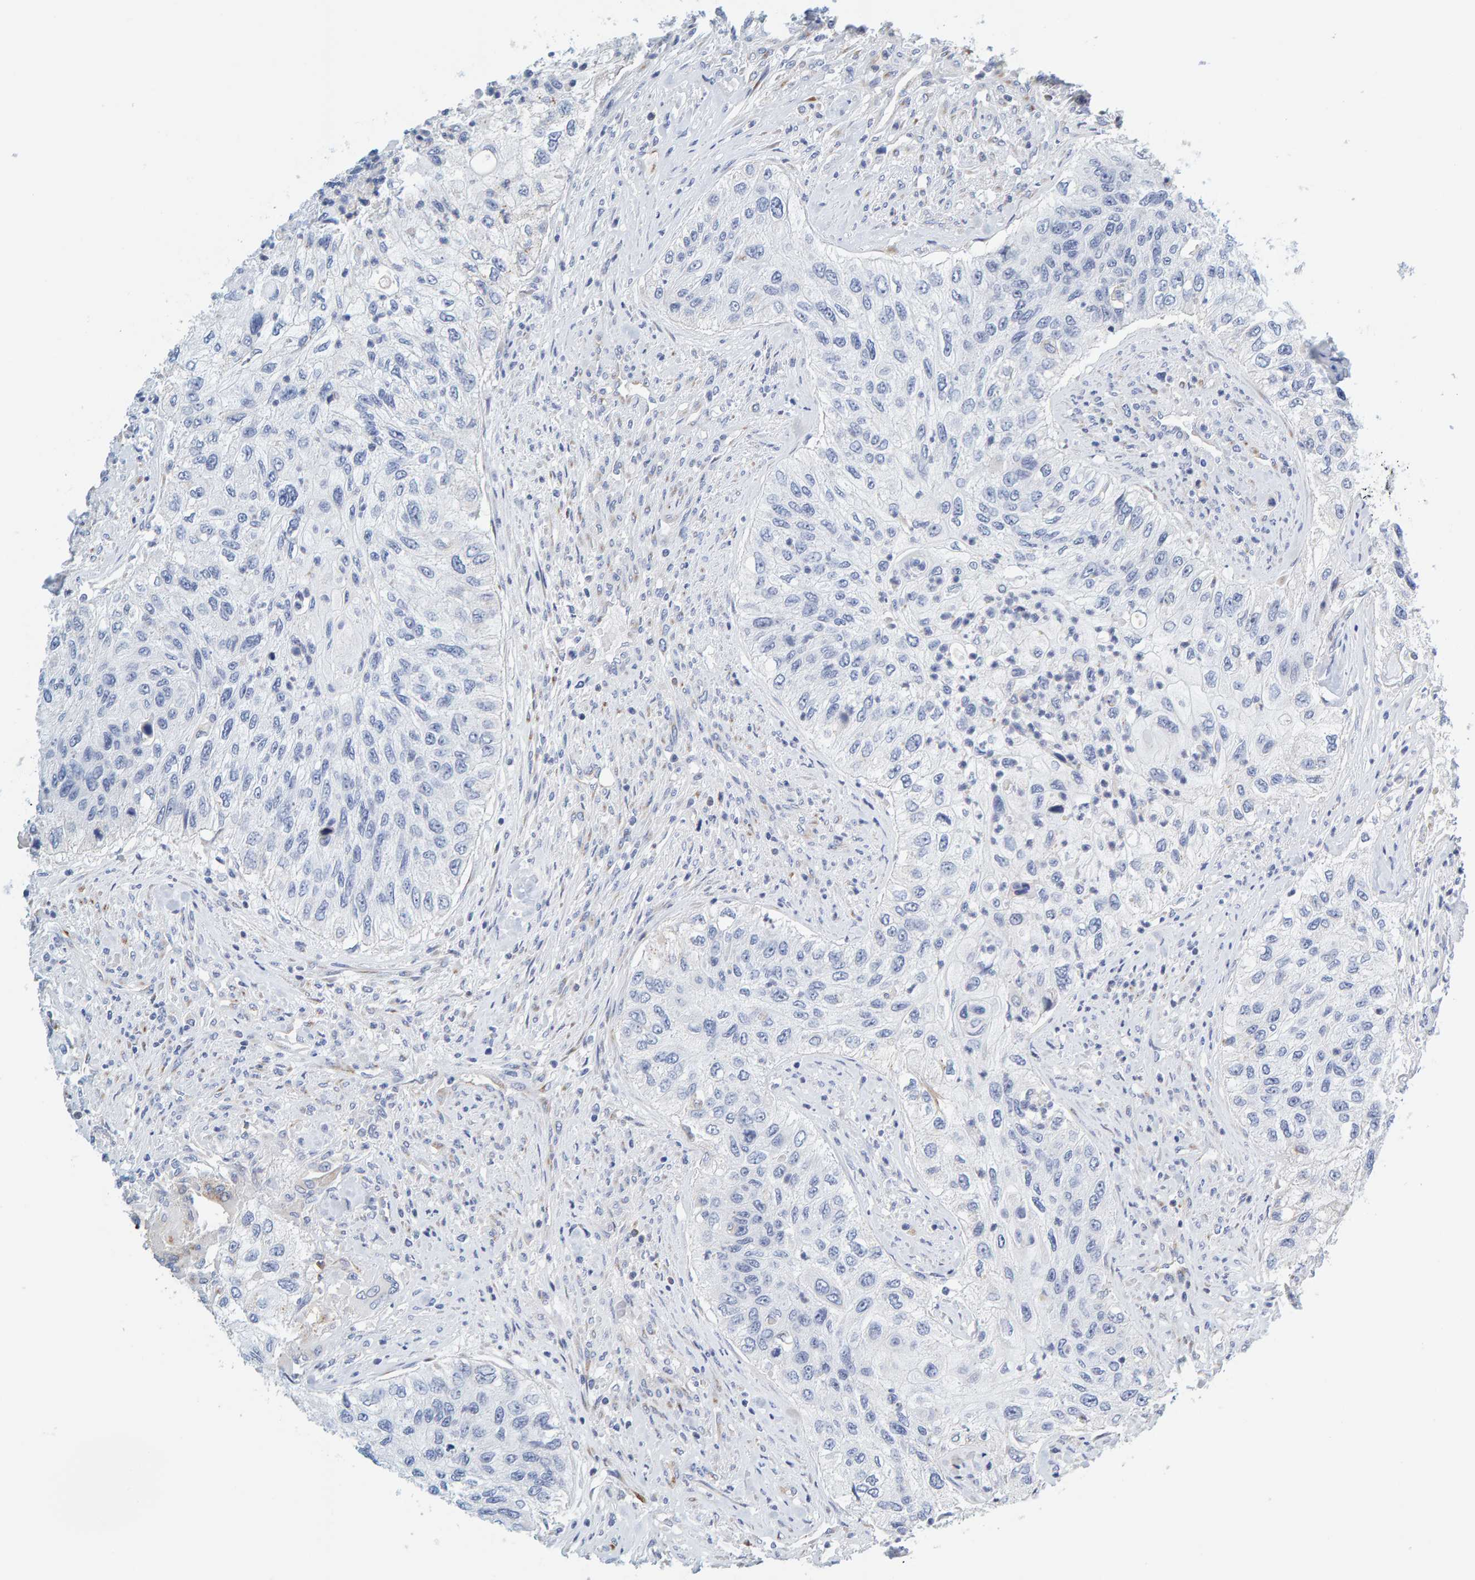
{"staining": {"intensity": "negative", "quantity": "none", "location": "none"}, "tissue": "urothelial cancer", "cell_type": "Tumor cells", "image_type": "cancer", "snomed": [{"axis": "morphology", "description": "Urothelial carcinoma, High grade"}, {"axis": "topography", "description": "Urinary bladder"}], "caption": "High-grade urothelial carcinoma was stained to show a protein in brown. There is no significant expression in tumor cells.", "gene": "MOG", "patient": {"sex": "female", "age": 60}}